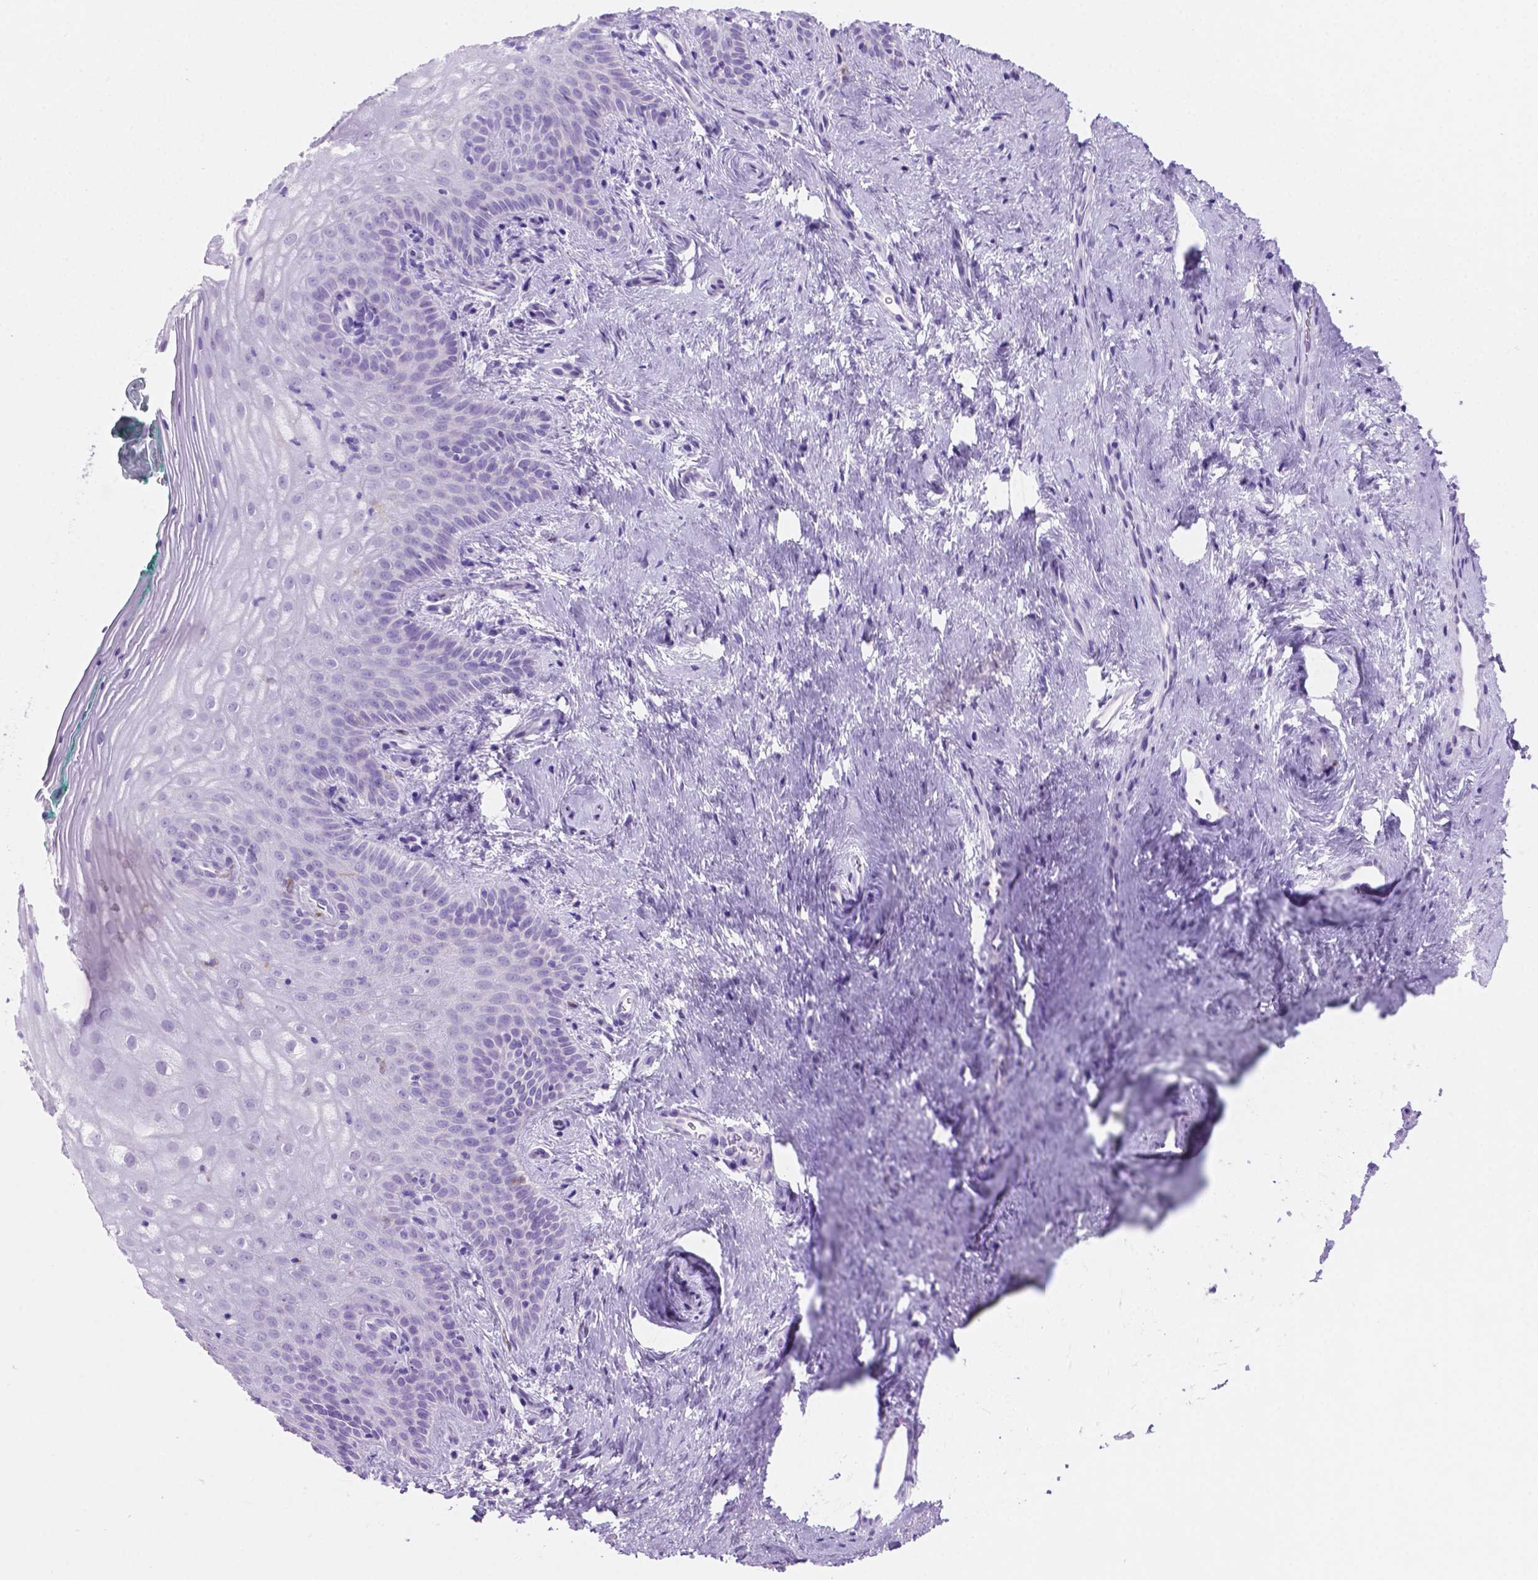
{"staining": {"intensity": "negative", "quantity": "none", "location": "none"}, "tissue": "vagina", "cell_type": "Squamous epithelial cells", "image_type": "normal", "snomed": [{"axis": "morphology", "description": "Normal tissue, NOS"}, {"axis": "topography", "description": "Vagina"}], "caption": "High magnification brightfield microscopy of normal vagina stained with DAB (3,3'-diaminobenzidine) (brown) and counterstained with hematoxylin (blue): squamous epithelial cells show no significant expression. (Immunohistochemistry (ihc), brightfield microscopy, high magnification).", "gene": "GRIN2B", "patient": {"sex": "female", "age": 45}}